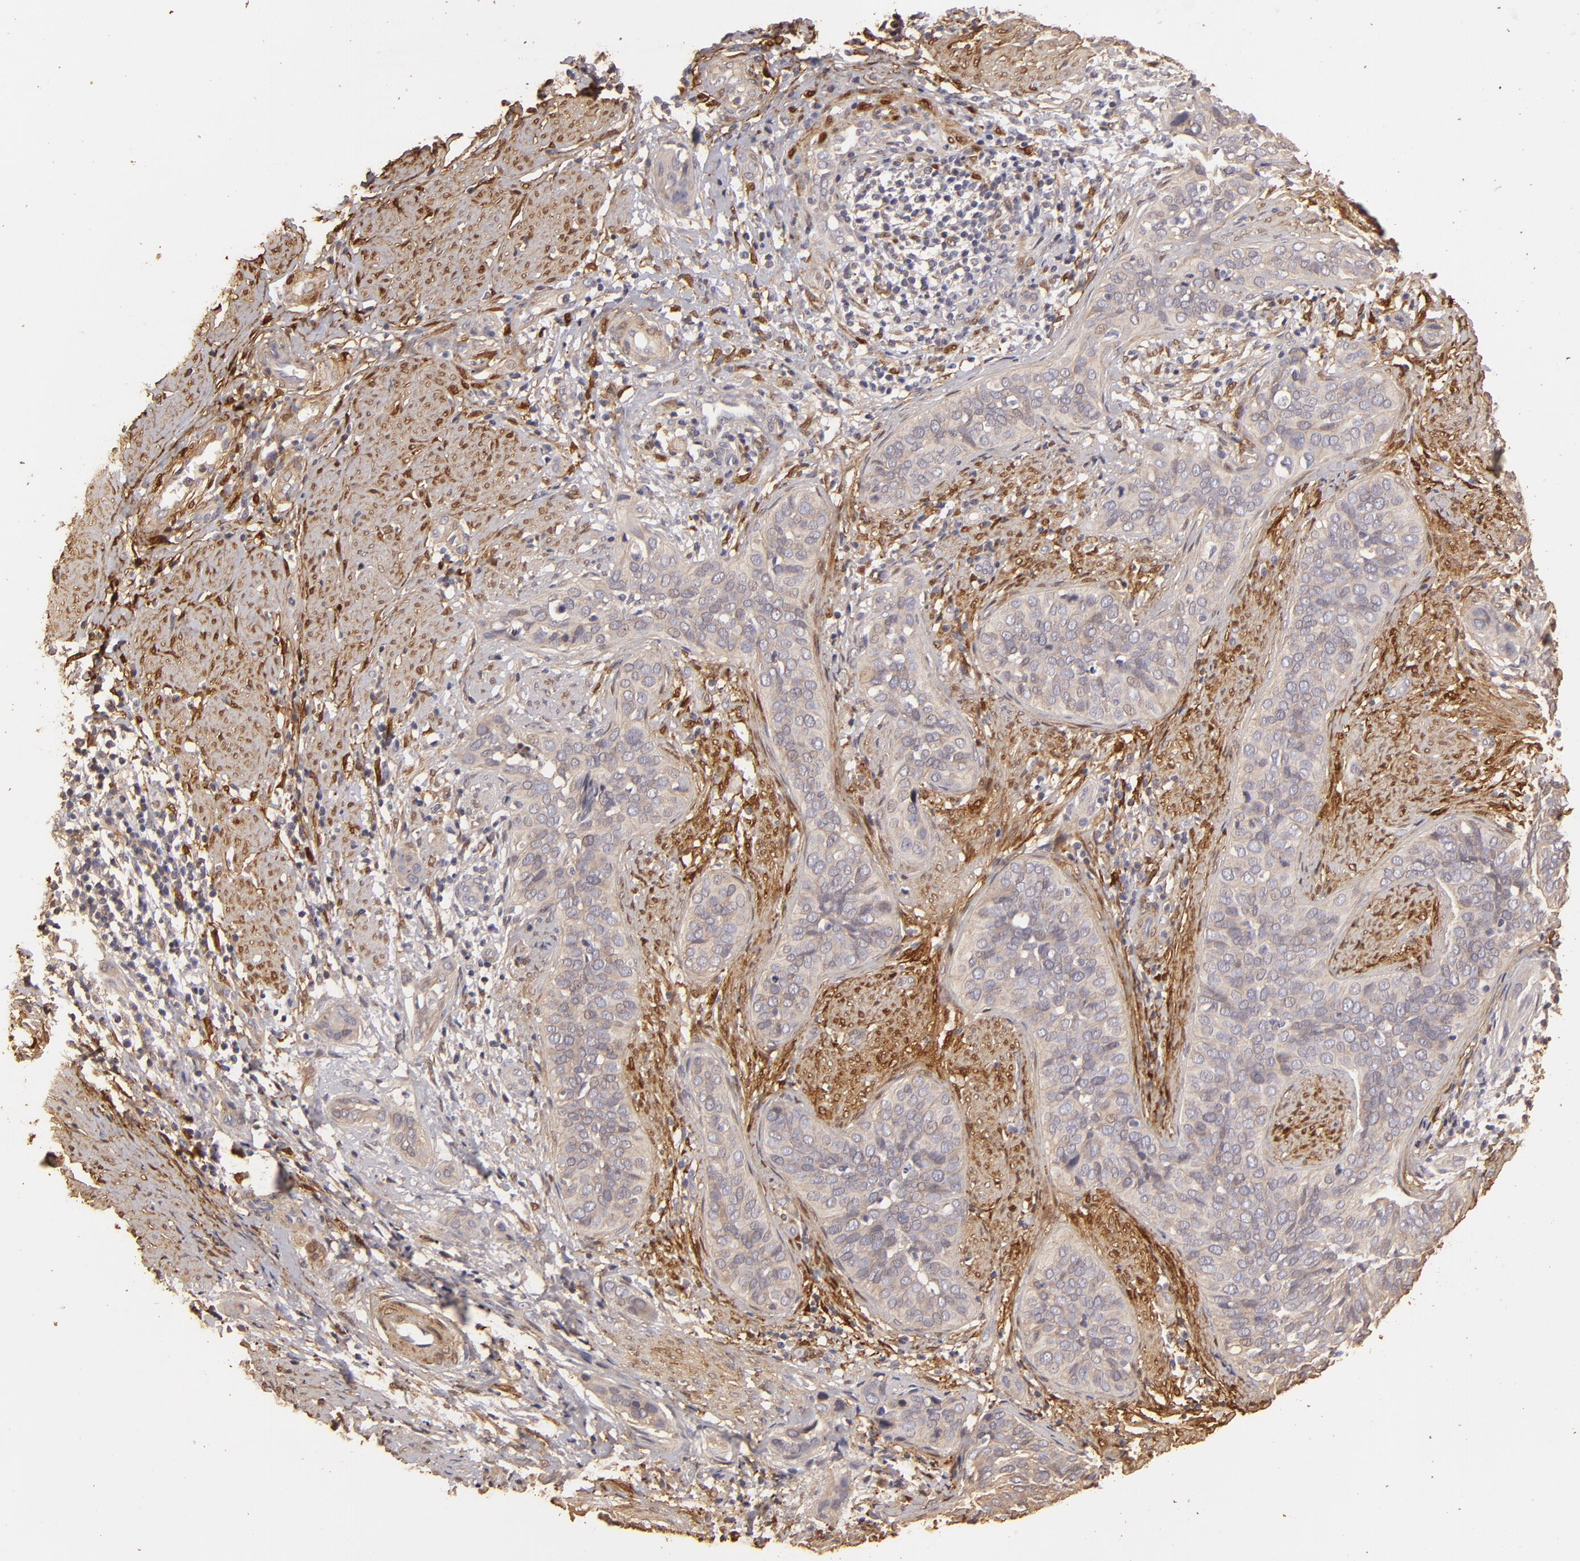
{"staining": {"intensity": "negative", "quantity": "none", "location": "none"}, "tissue": "cervical cancer", "cell_type": "Tumor cells", "image_type": "cancer", "snomed": [{"axis": "morphology", "description": "Squamous cell carcinoma, NOS"}, {"axis": "topography", "description": "Cervix"}], "caption": "Photomicrograph shows no protein expression in tumor cells of squamous cell carcinoma (cervical) tissue.", "gene": "HSPB6", "patient": {"sex": "female", "age": 31}}